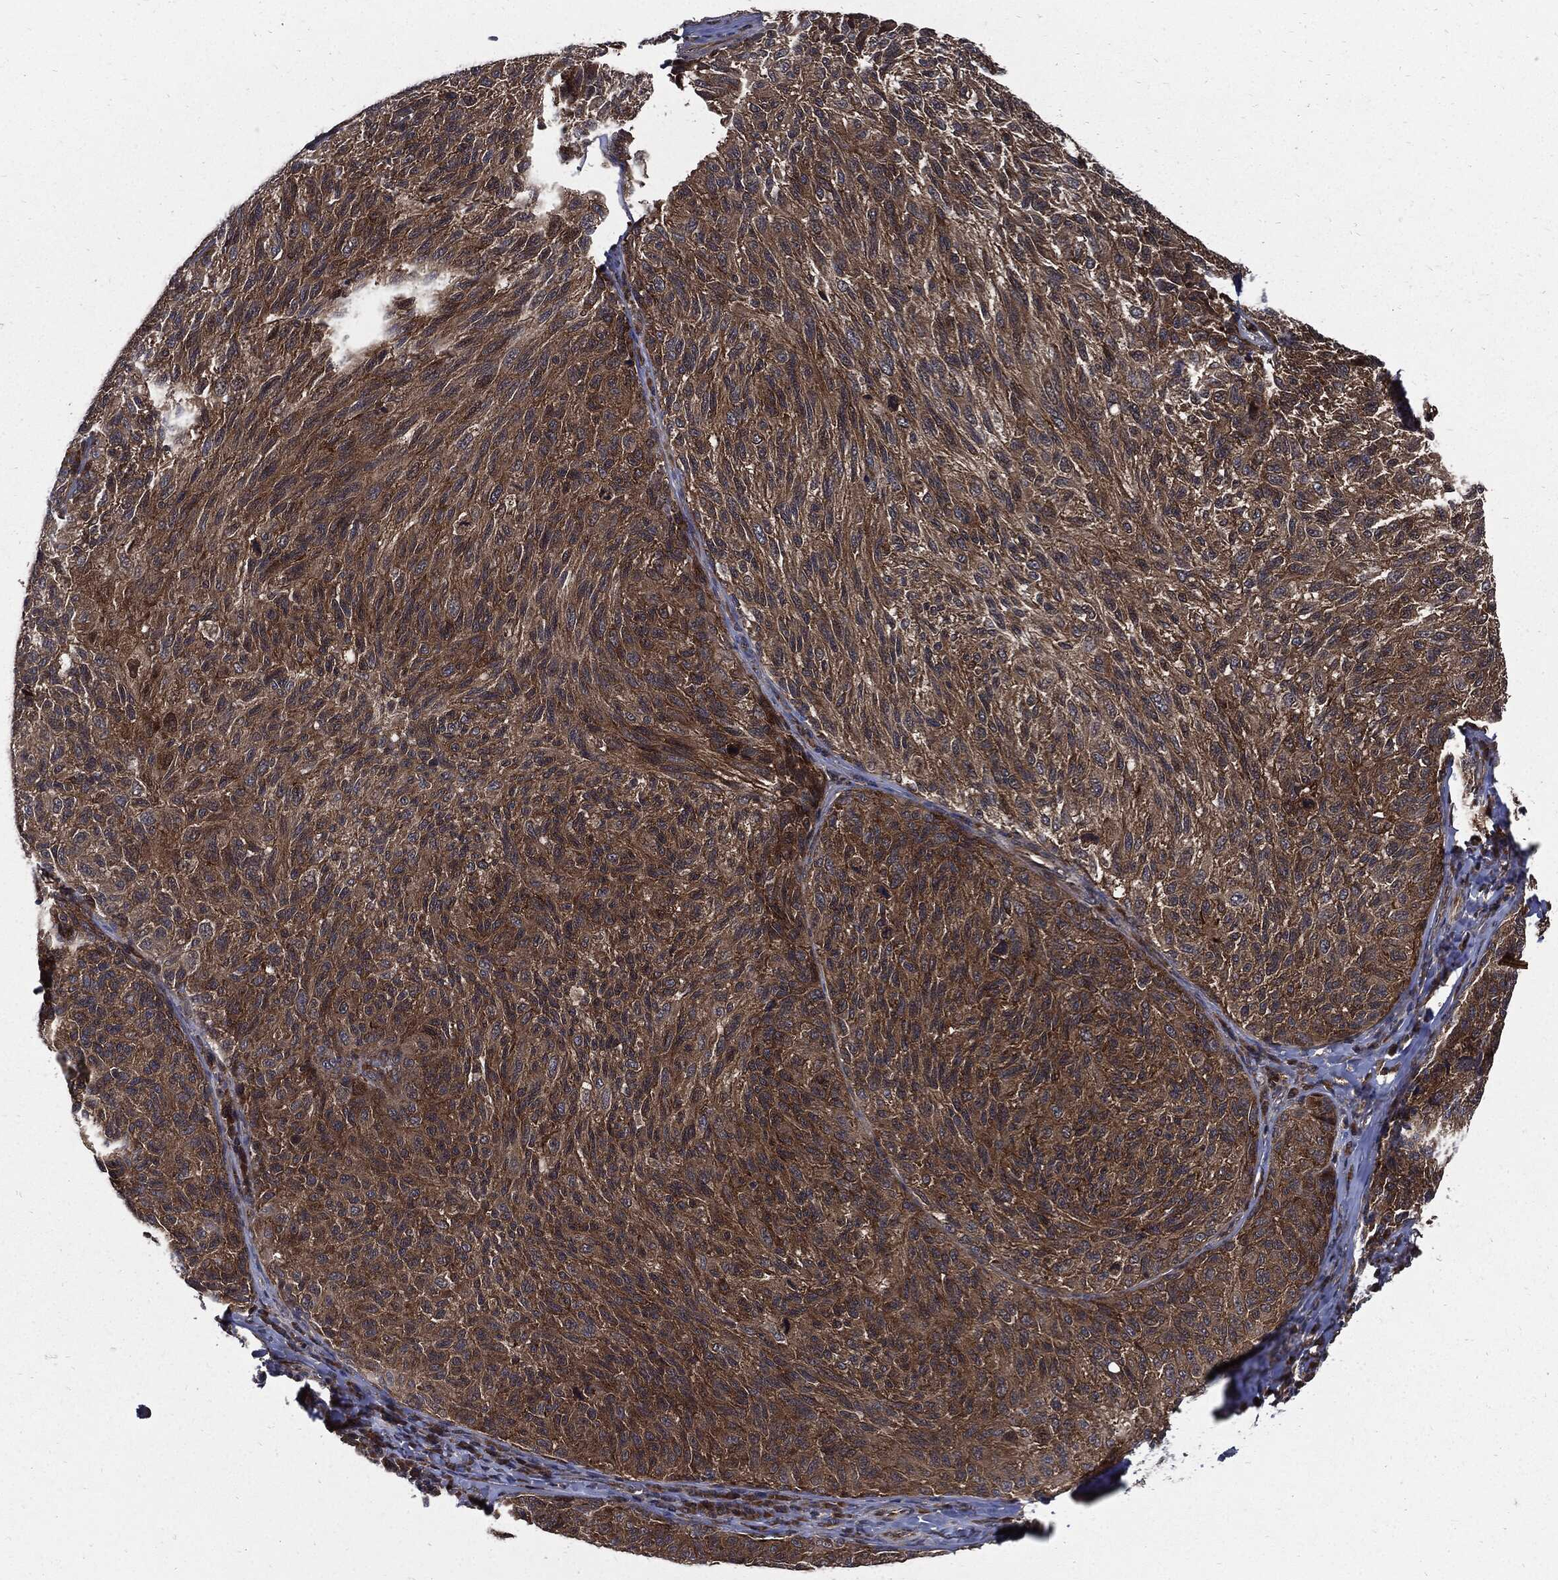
{"staining": {"intensity": "strong", "quantity": "25%-75%", "location": "cytoplasmic/membranous"}, "tissue": "melanoma", "cell_type": "Tumor cells", "image_type": "cancer", "snomed": [{"axis": "morphology", "description": "Malignant melanoma, NOS"}, {"axis": "topography", "description": "Skin"}], "caption": "Protein staining shows strong cytoplasmic/membranous positivity in approximately 25%-75% of tumor cells in malignant melanoma. (DAB (3,3'-diaminobenzidine) = brown stain, brightfield microscopy at high magnification).", "gene": "CLU", "patient": {"sex": "female", "age": 73}}